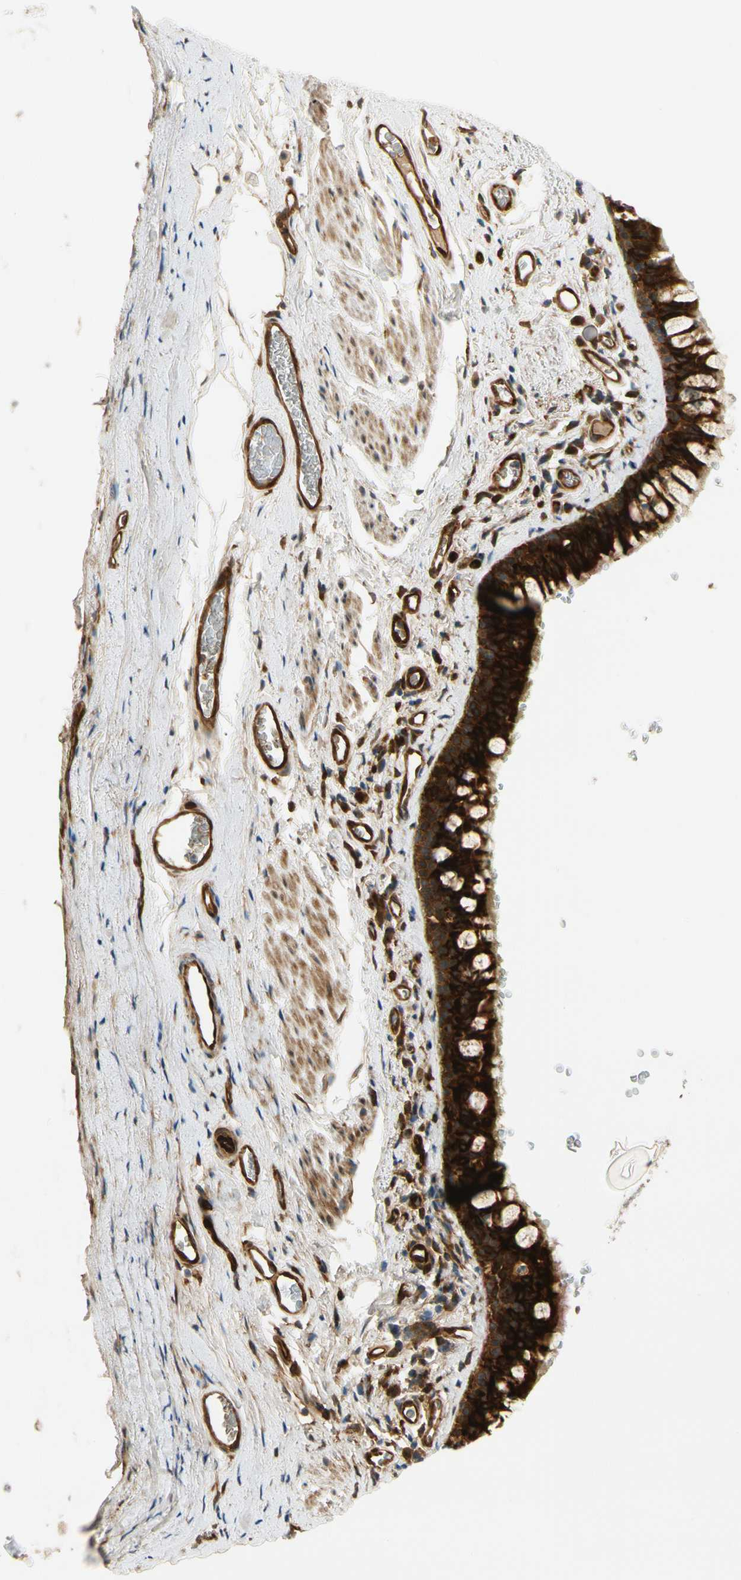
{"staining": {"intensity": "strong", "quantity": ">75%", "location": "cytoplasmic/membranous"}, "tissue": "bronchus", "cell_type": "Respiratory epithelial cells", "image_type": "normal", "snomed": [{"axis": "morphology", "description": "Normal tissue, NOS"}, {"axis": "morphology", "description": "Malignant melanoma, Metastatic site"}, {"axis": "topography", "description": "Bronchus"}, {"axis": "topography", "description": "Lung"}], "caption": "Bronchus stained with a brown dye demonstrates strong cytoplasmic/membranous positive staining in approximately >75% of respiratory epithelial cells.", "gene": "PARP14", "patient": {"sex": "male", "age": 64}}